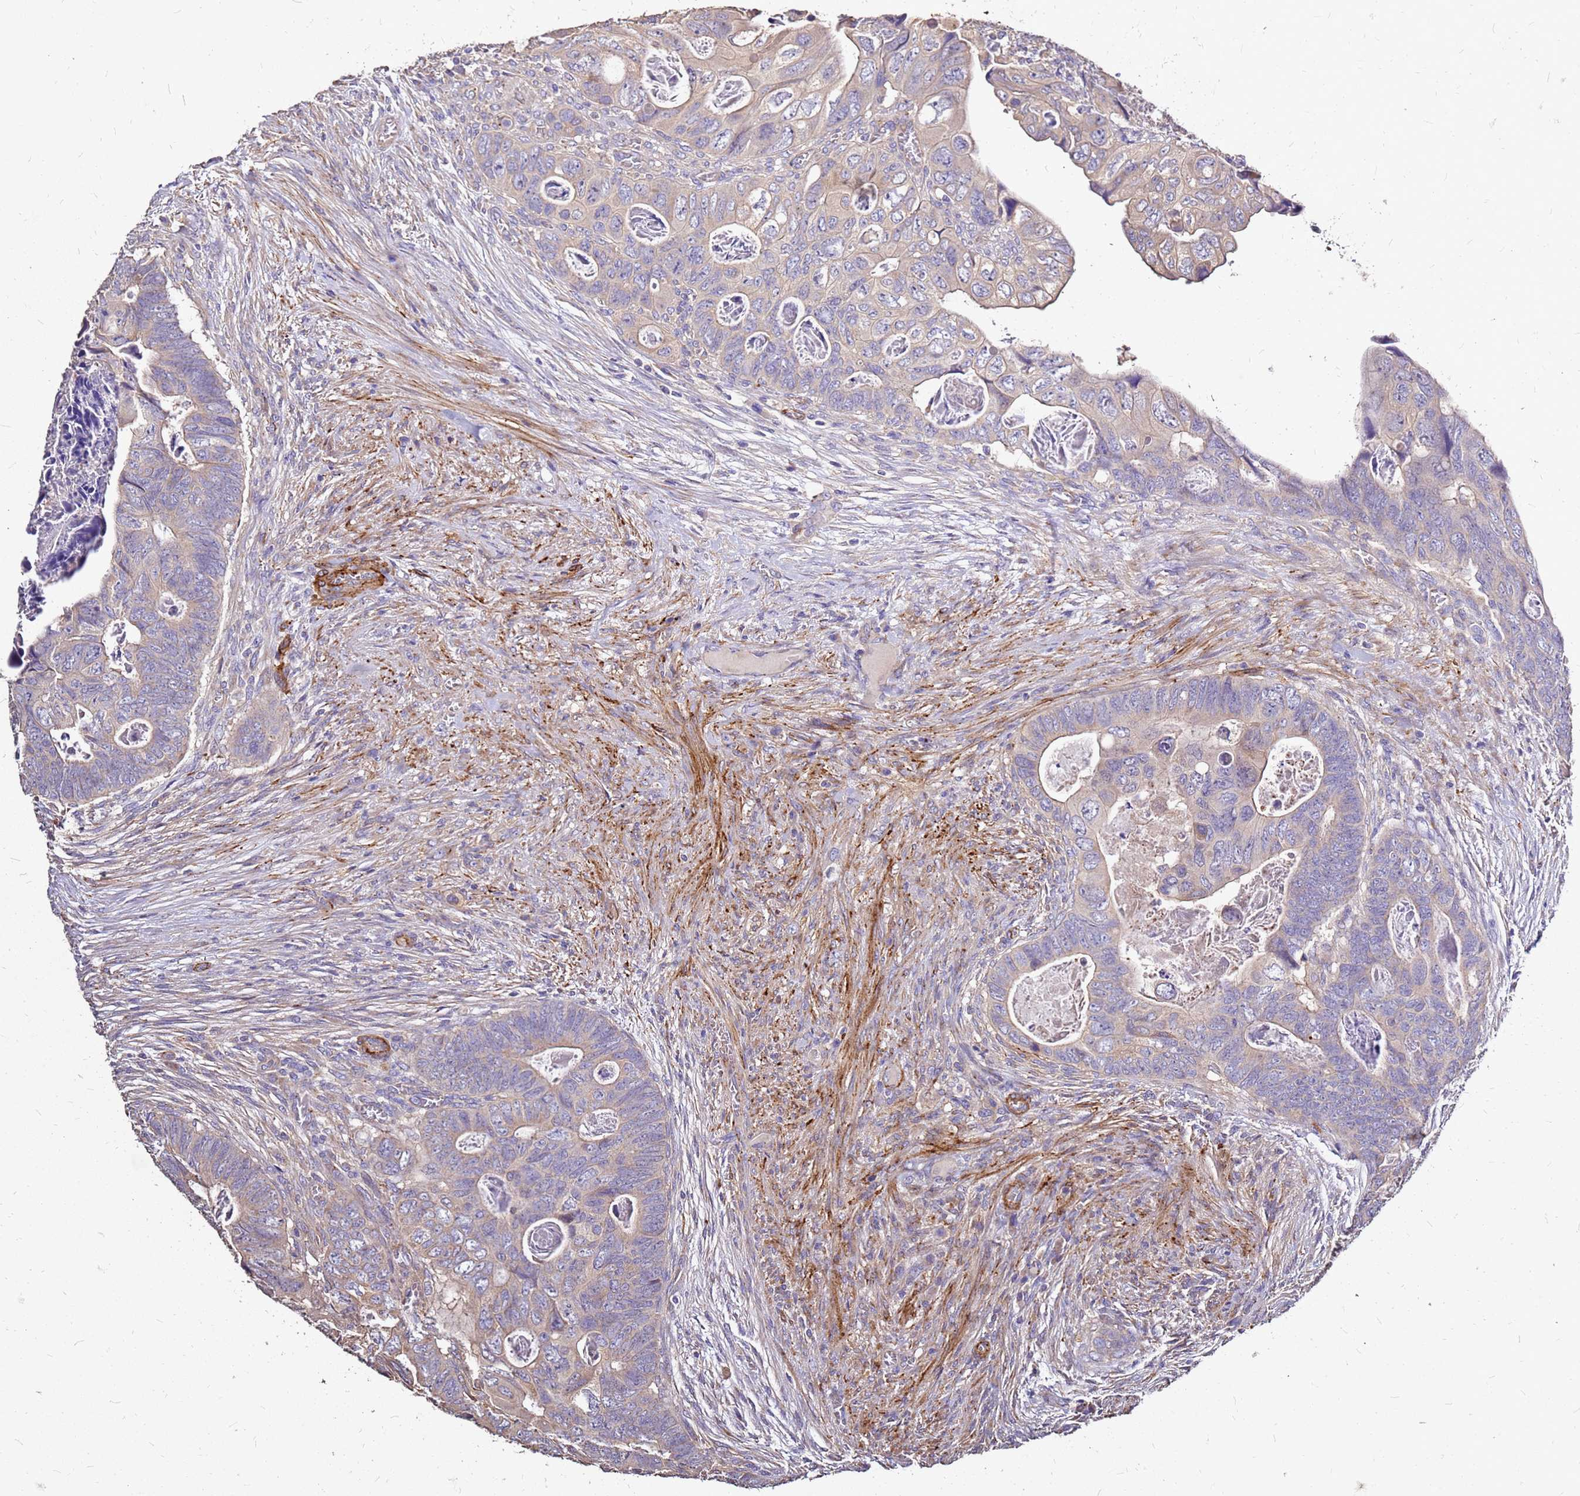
{"staining": {"intensity": "weak", "quantity": "<25%", "location": "cytoplasmic/membranous"}, "tissue": "colorectal cancer", "cell_type": "Tumor cells", "image_type": "cancer", "snomed": [{"axis": "morphology", "description": "Adenocarcinoma, NOS"}, {"axis": "topography", "description": "Rectum"}], "caption": "Immunohistochemistry micrograph of human colorectal cancer stained for a protein (brown), which displays no expression in tumor cells.", "gene": "EXD3", "patient": {"sex": "female", "age": 78}}